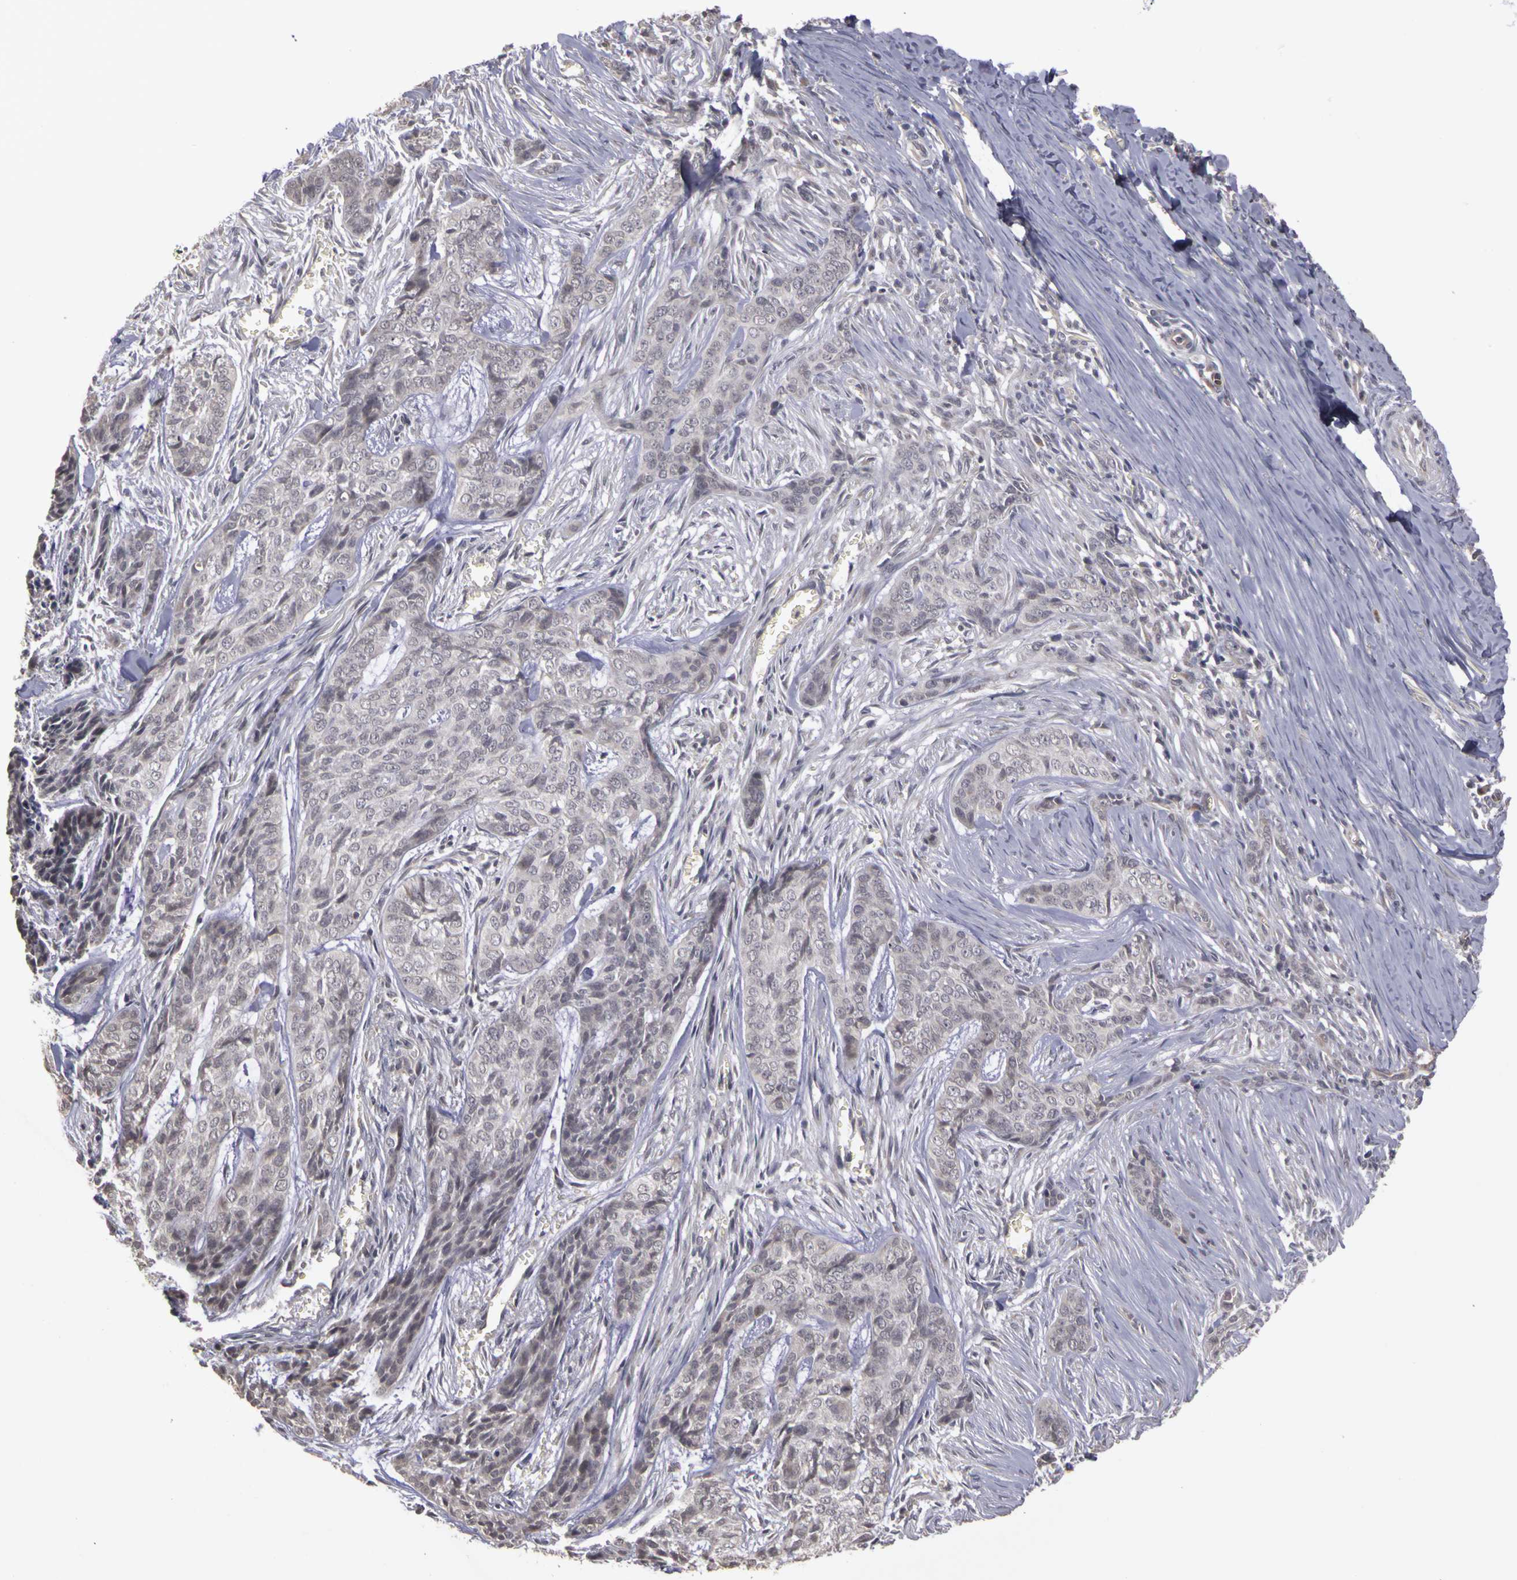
{"staining": {"intensity": "negative", "quantity": "none", "location": "none"}, "tissue": "skin cancer", "cell_type": "Tumor cells", "image_type": "cancer", "snomed": [{"axis": "morphology", "description": "Normal tissue, NOS"}, {"axis": "morphology", "description": "Basal cell carcinoma"}, {"axis": "topography", "description": "Skin"}], "caption": "Immunohistochemistry (IHC) micrograph of neoplastic tissue: human skin cancer (basal cell carcinoma) stained with DAB (3,3'-diaminobenzidine) exhibits no significant protein positivity in tumor cells.", "gene": "FRMD7", "patient": {"sex": "female", "age": 65}}